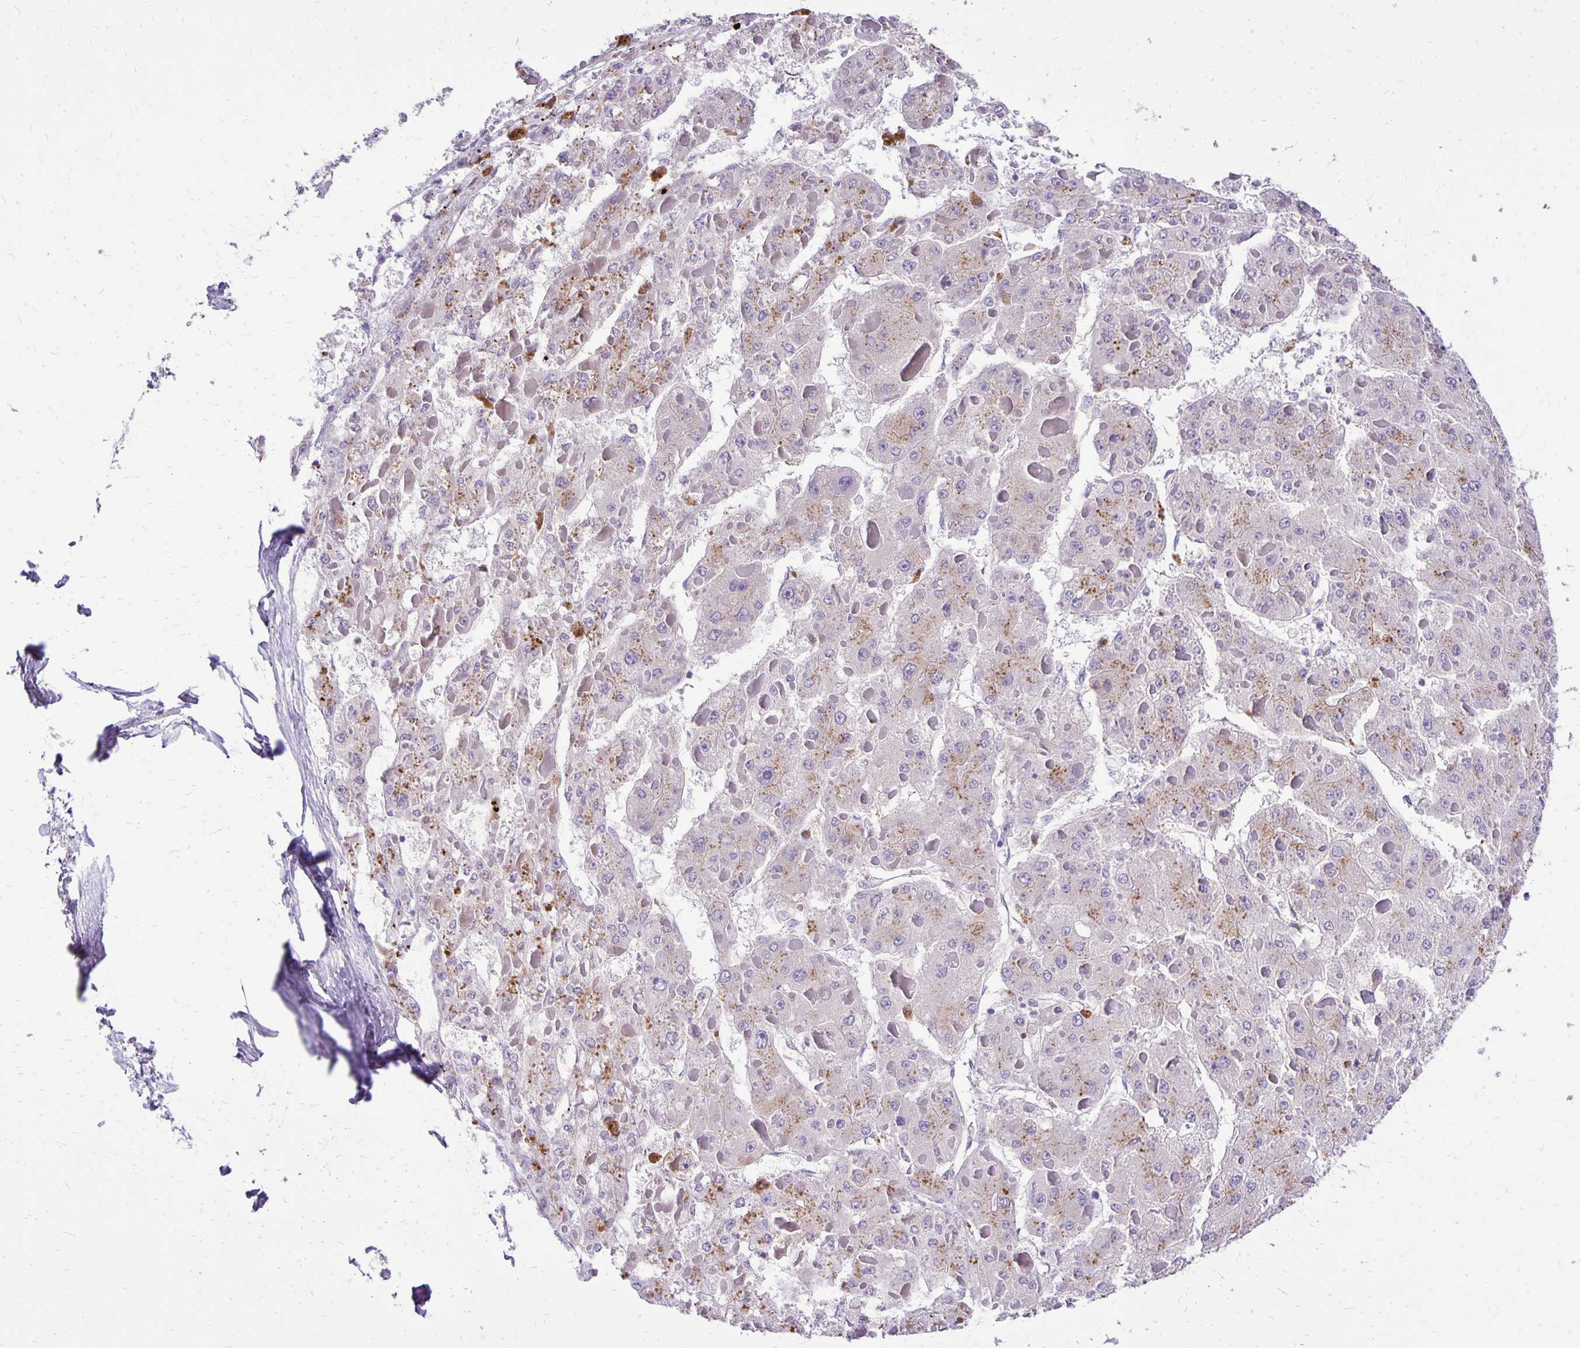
{"staining": {"intensity": "moderate", "quantity": "<25%", "location": "cytoplasmic/membranous"}, "tissue": "liver cancer", "cell_type": "Tumor cells", "image_type": "cancer", "snomed": [{"axis": "morphology", "description": "Carcinoma, Hepatocellular, NOS"}, {"axis": "topography", "description": "Liver"}], "caption": "Immunohistochemistry histopathology image of neoplastic tissue: liver hepatocellular carcinoma stained using IHC exhibits low levels of moderate protein expression localized specifically in the cytoplasmic/membranous of tumor cells, appearing as a cytoplasmic/membranous brown color.", "gene": "EIF5A", "patient": {"sex": "female", "age": 73}}